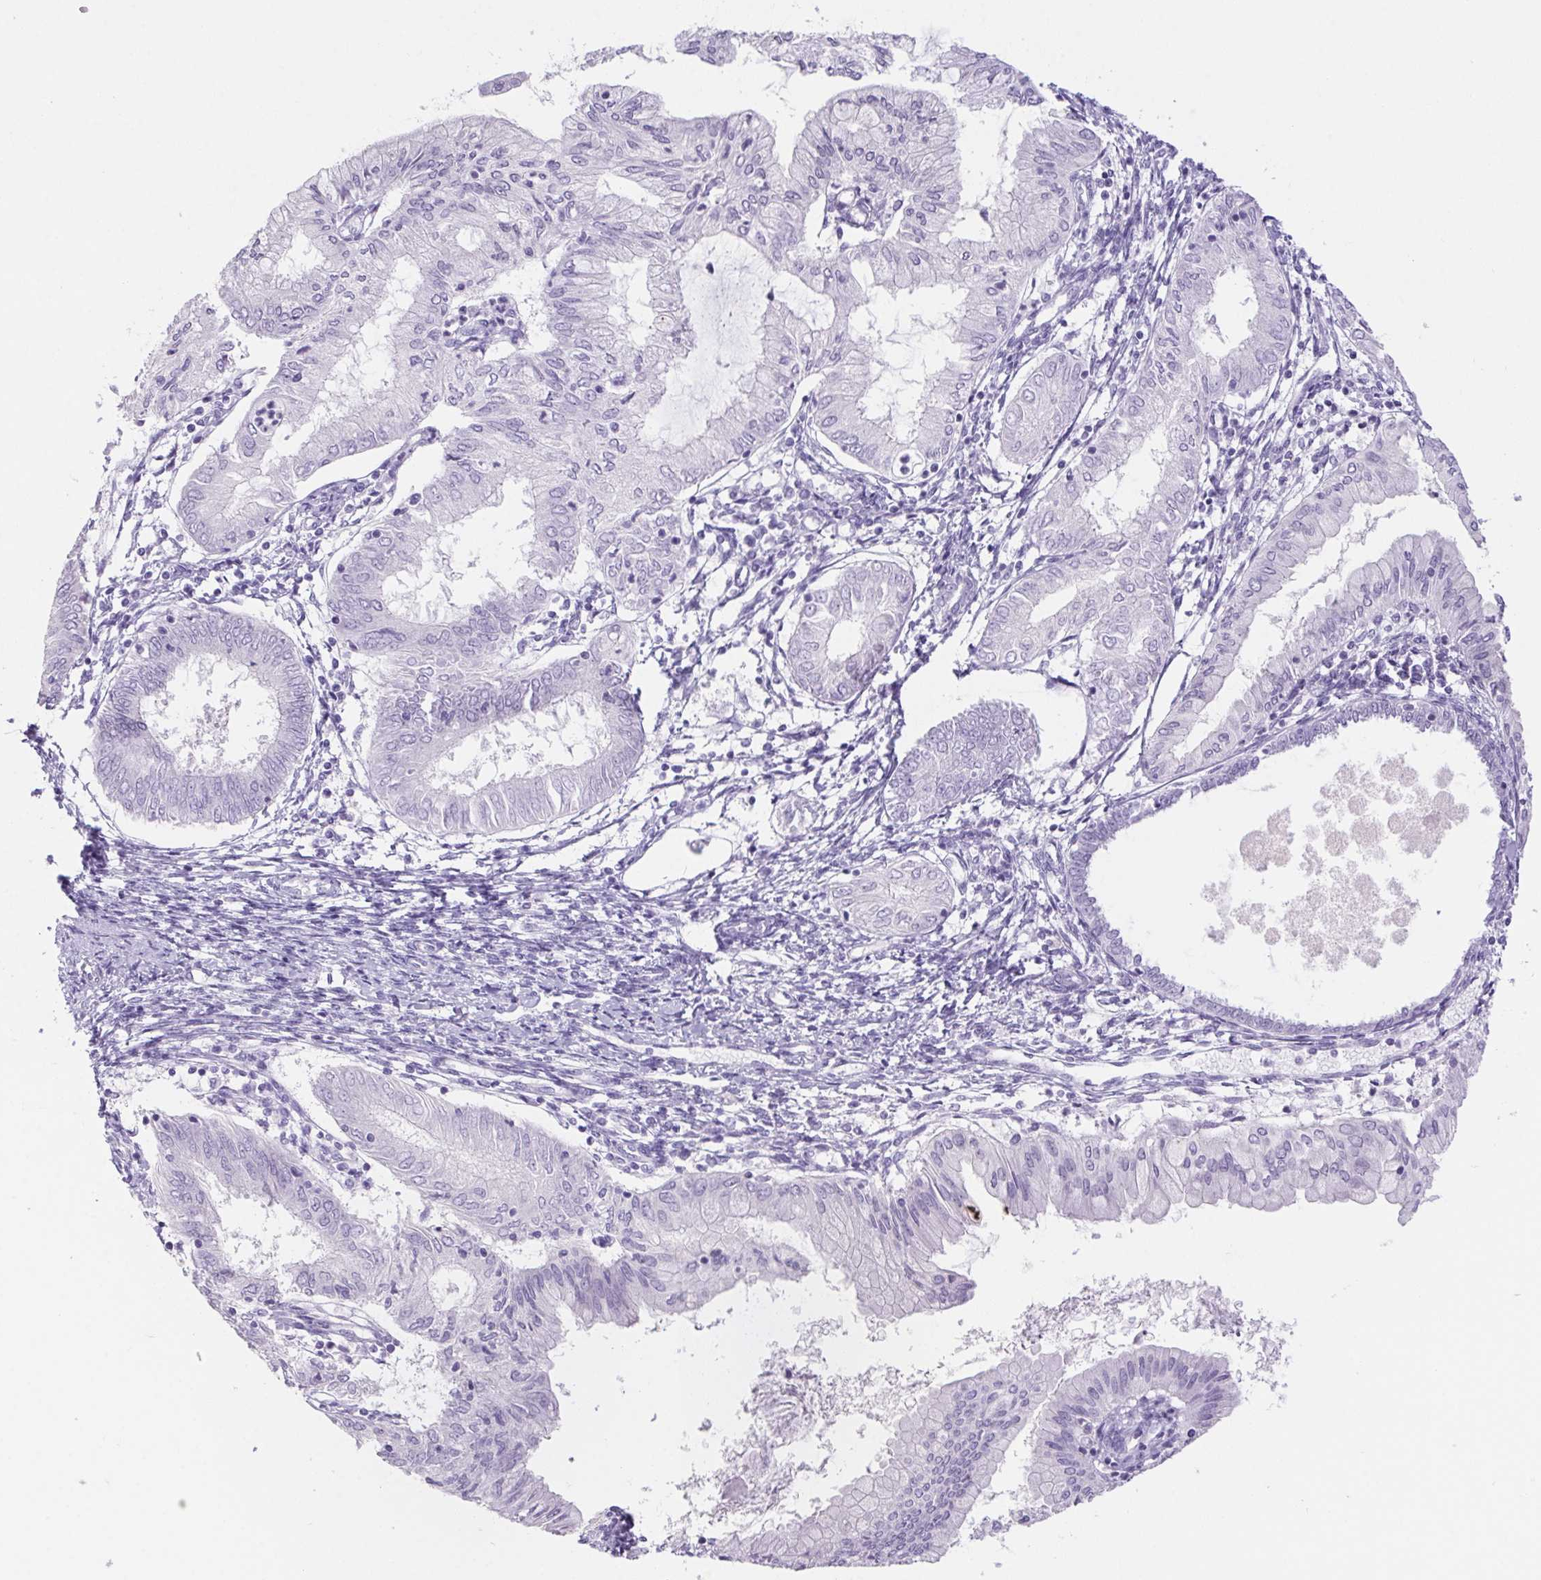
{"staining": {"intensity": "negative", "quantity": "none", "location": "none"}, "tissue": "endometrial cancer", "cell_type": "Tumor cells", "image_type": "cancer", "snomed": [{"axis": "morphology", "description": "Adenocarcinoma, NOS"}, {"axis": "topography", "description": "Endometrium"}], "caption": "Adenocarcinoma (endometrial) was stained to show a protein in brown. There is no significant expression in tumor cells.", "gene": "ERP27", "patient": {"sex": "female", "age": 68}}